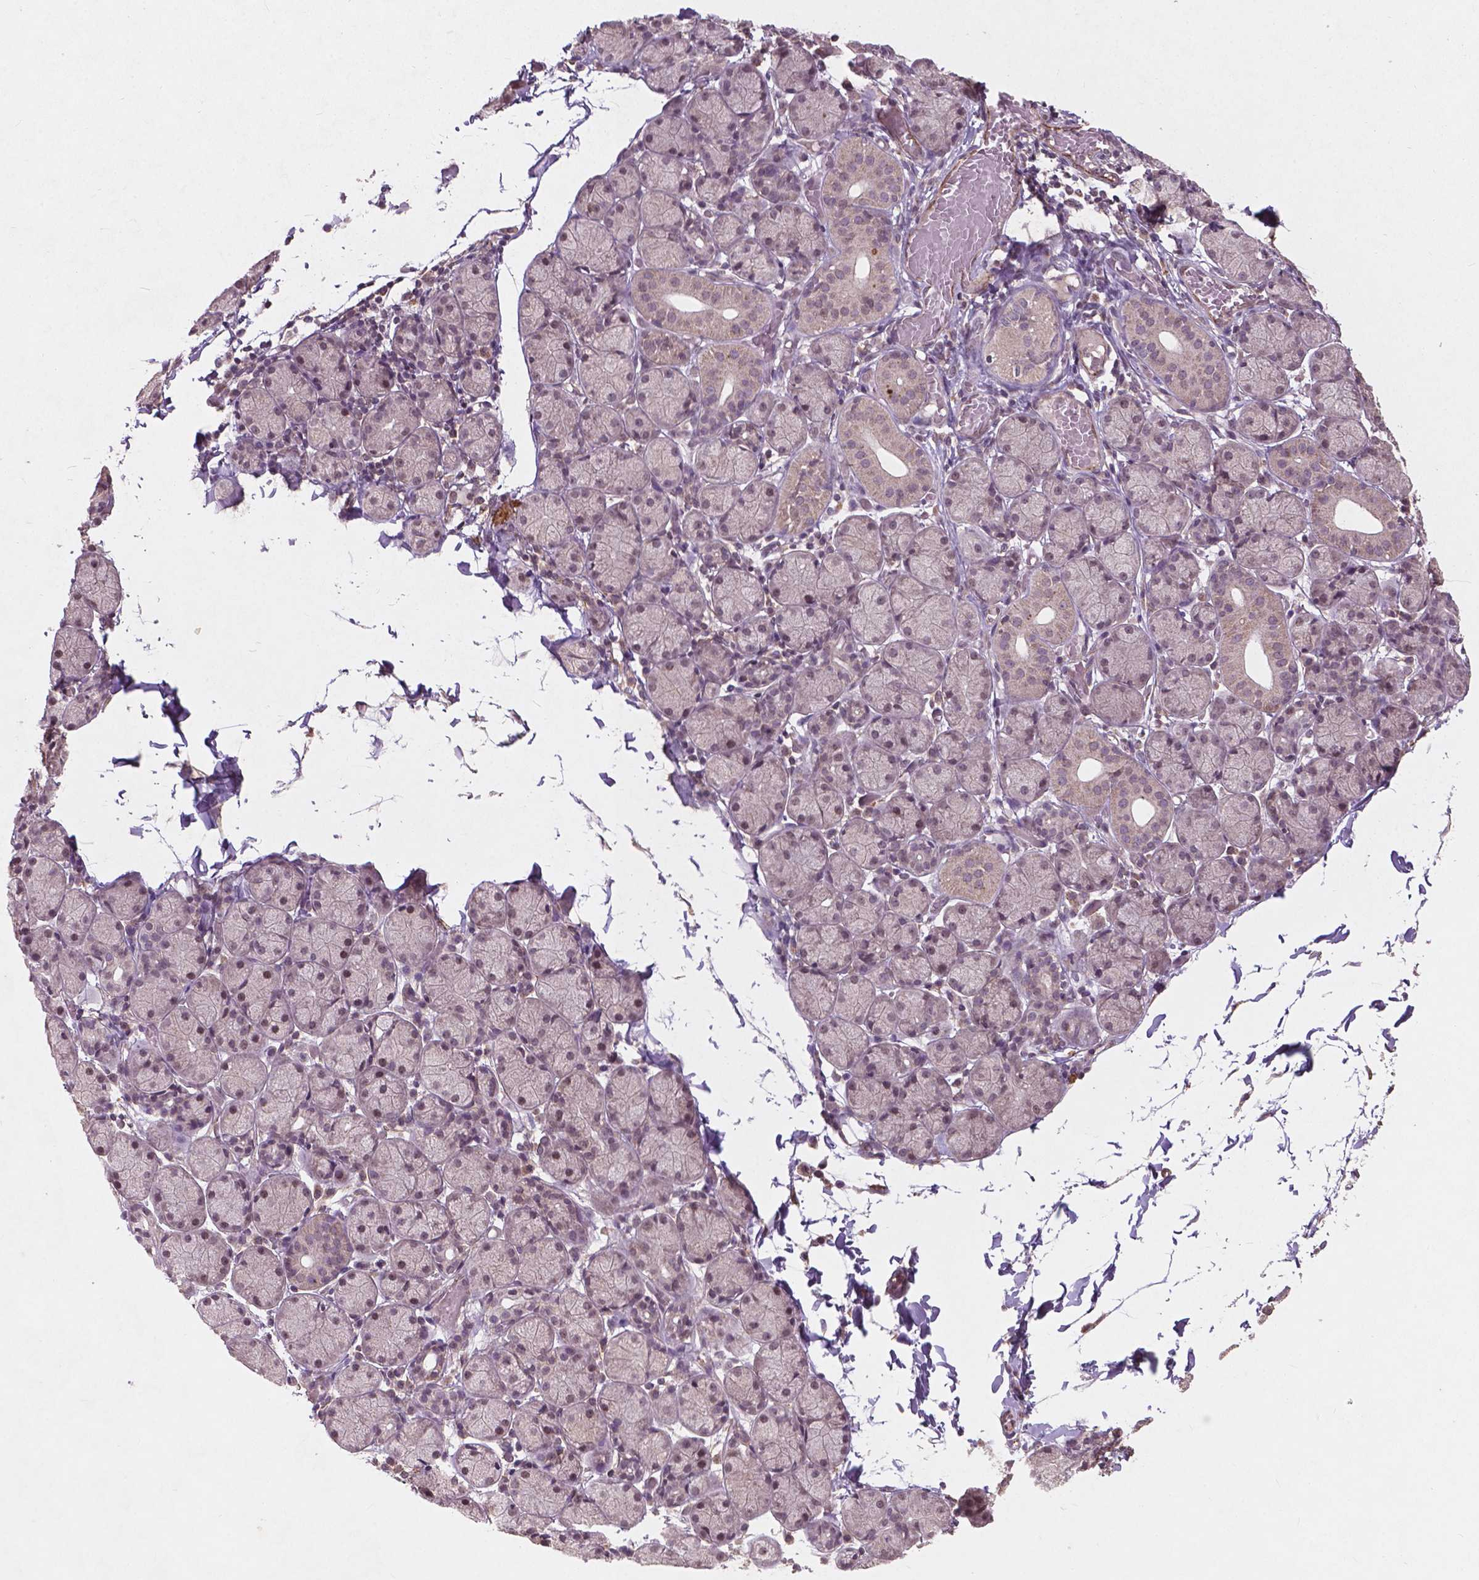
{"staining": {"intensity": "weak", "quantity": "<25%", "location": "cytoplasmic/membranous,nuclear"}, "tissue": "salivary gland", "cell_type": "Glandular cells", "image_type": "normal", "snomed": [{"axis": "morphology", "description": "Normal tissue, NOS"}, {"axis": "topography", "description": "Salivary gland"}], "caption": "IHC micrograph of benign human salivary gland stained for a protein (brown), which displays no positivity in glandular cells.", "gene": "SMAD2", "patient": {"sex": "female", "age": 24}}